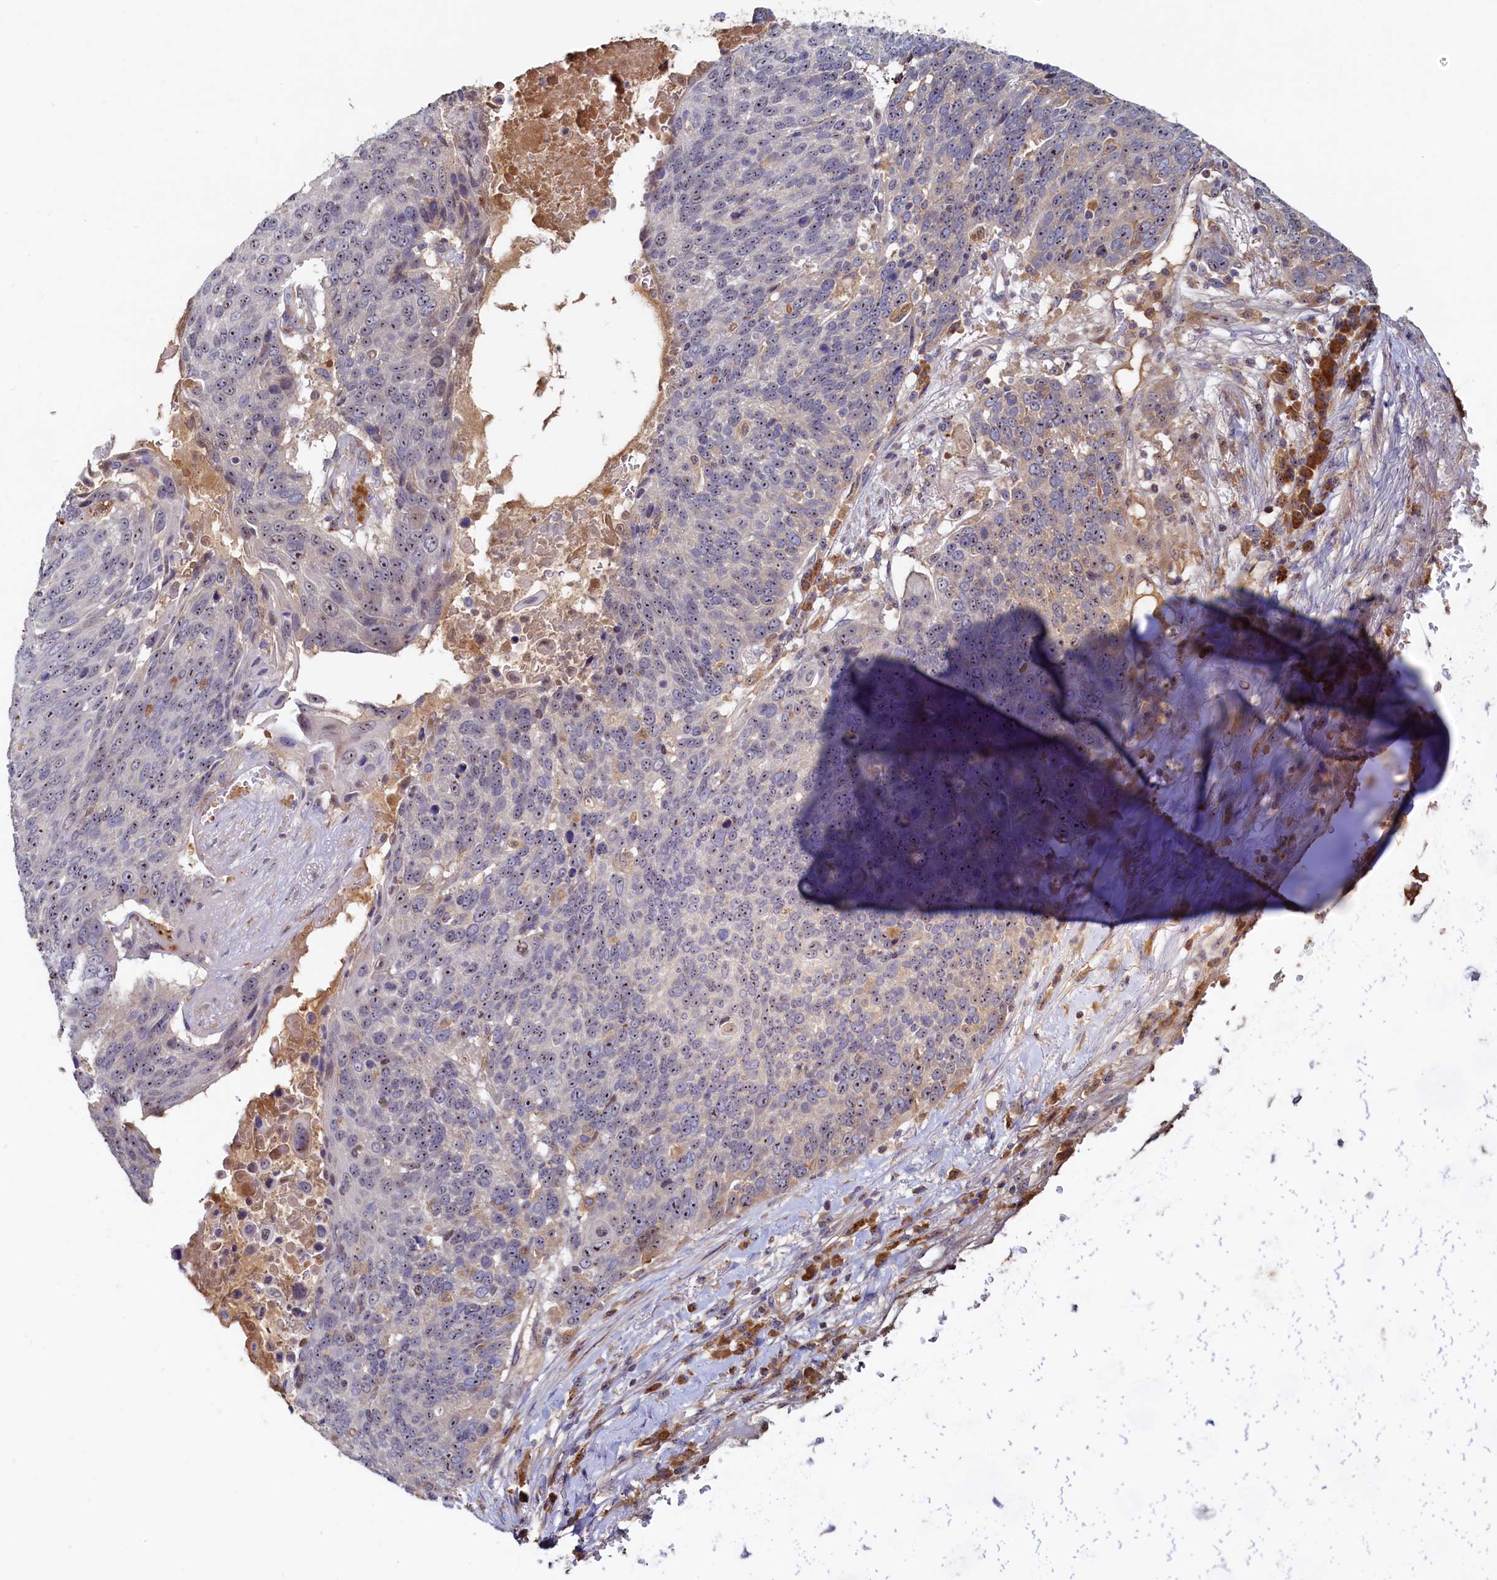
{"staining": {"intensity": "moderate", "quantity": ">75%", "location": "nuclear"}, "tissue": "lung cancer", "cell_type": "Tumor cells", "image_type": "cancer", "snomed": [{"axis": "morphology", "description": "Squamous cell carcinoma, NOS"}, {"axis": "topography", "description": "Lung"}], "caption": "This photomicrograph reveals IHC staining of squamous cell carcinoma (lung), with medium moderate nuclear positivity in about >75% of tumor cells.", "gene": "RGS7BP", "patient": {"sex": "male", "age": 66}}